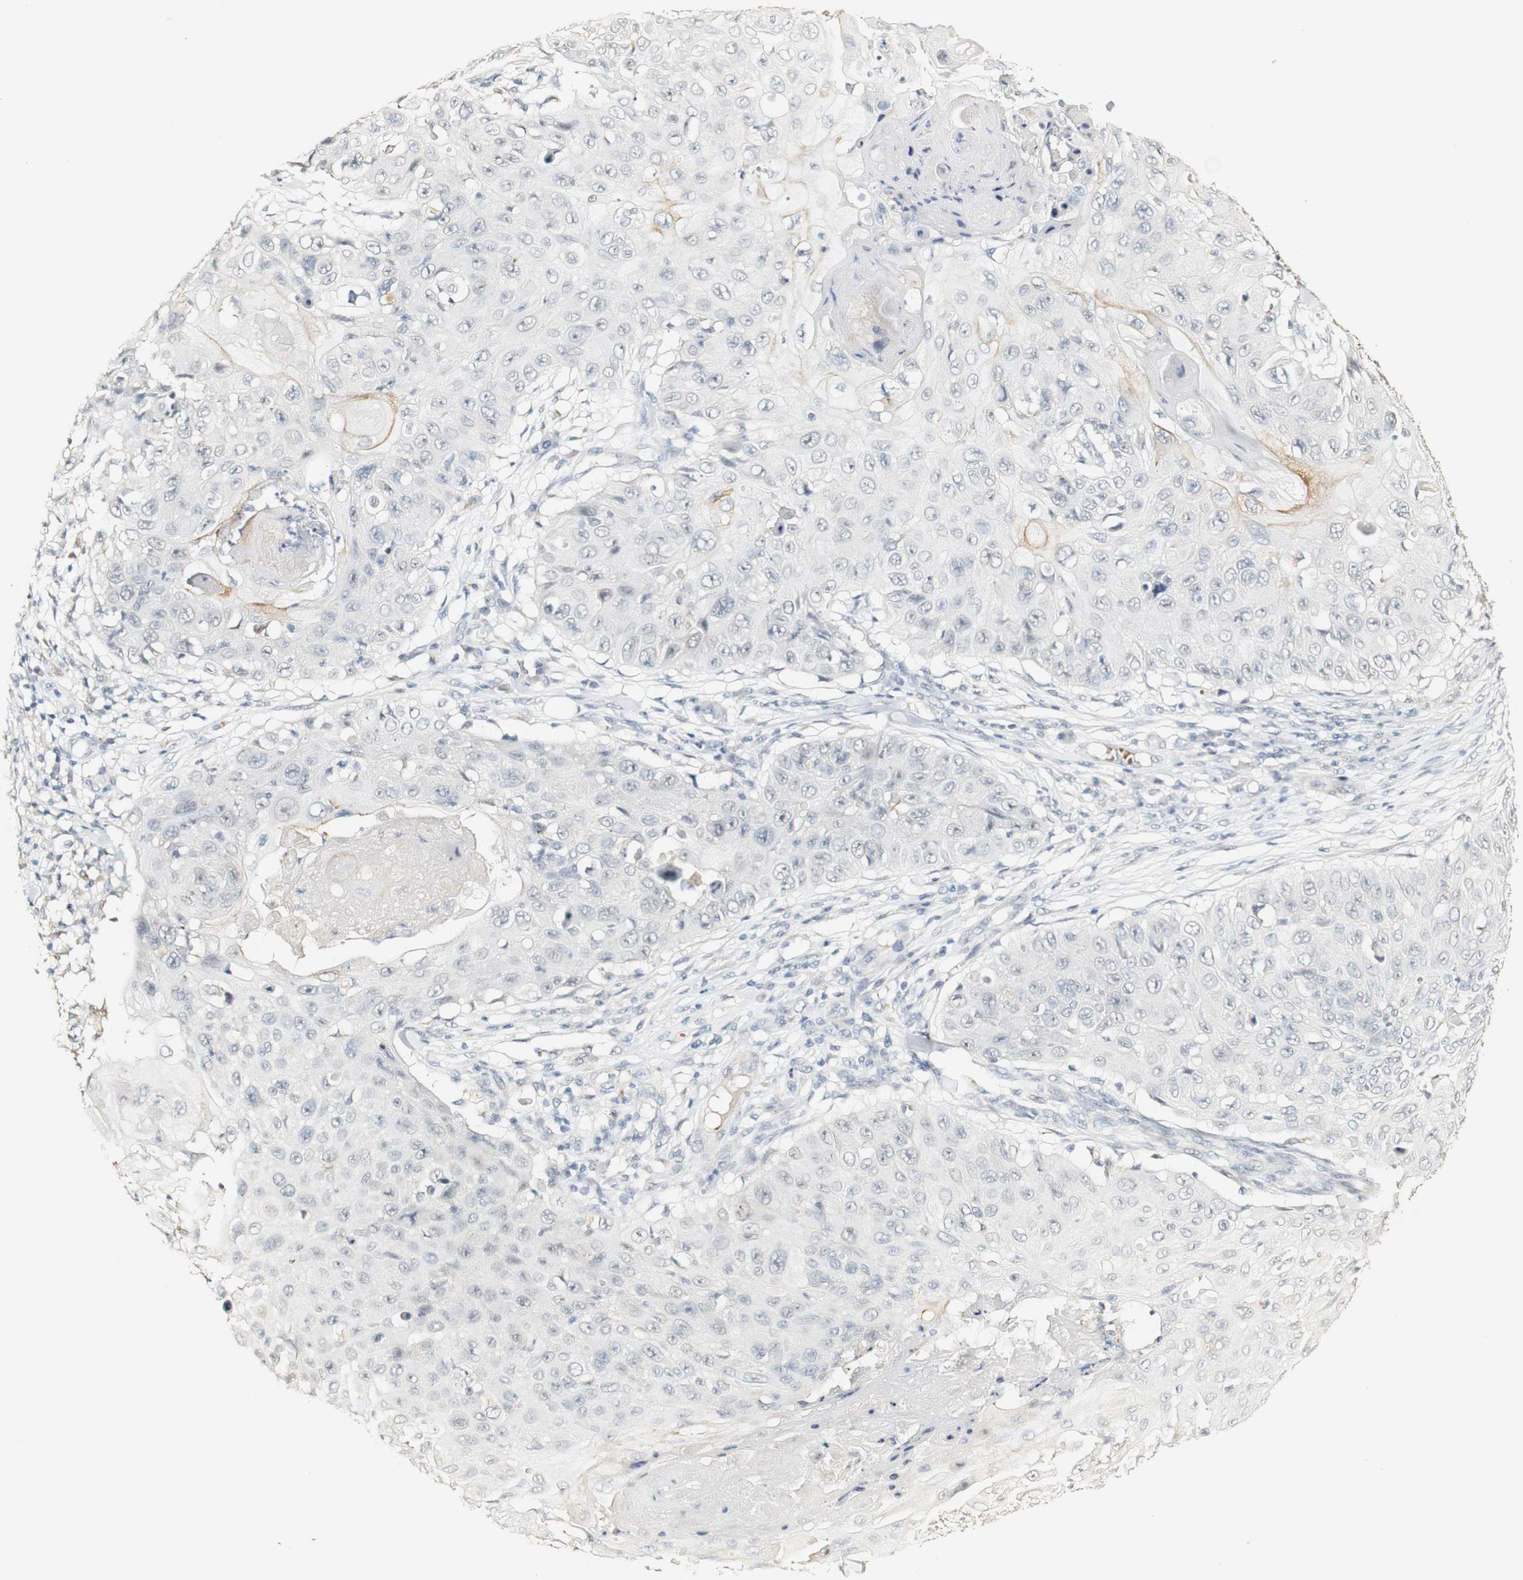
{"staining": {"intensity": "negative", "quantity": "none", "location": "none"}, "tissue": "skin cancer", "cell_type": "Tumor cells", "image_type": "cancer", "snomed": [{"axis": "morphology", "description": "Squamous cell carcinoma, NOS"}, {"axis": "topography", "description": "Skin"}], "caption": "An IHC micrograph of squamous cell carcinoma (skin) is shown. There is no staining in tumor cells of squamous cell carcinoma (skin).", "gene": "SYT7", "patient": {"sex": "male", "age": 86}}